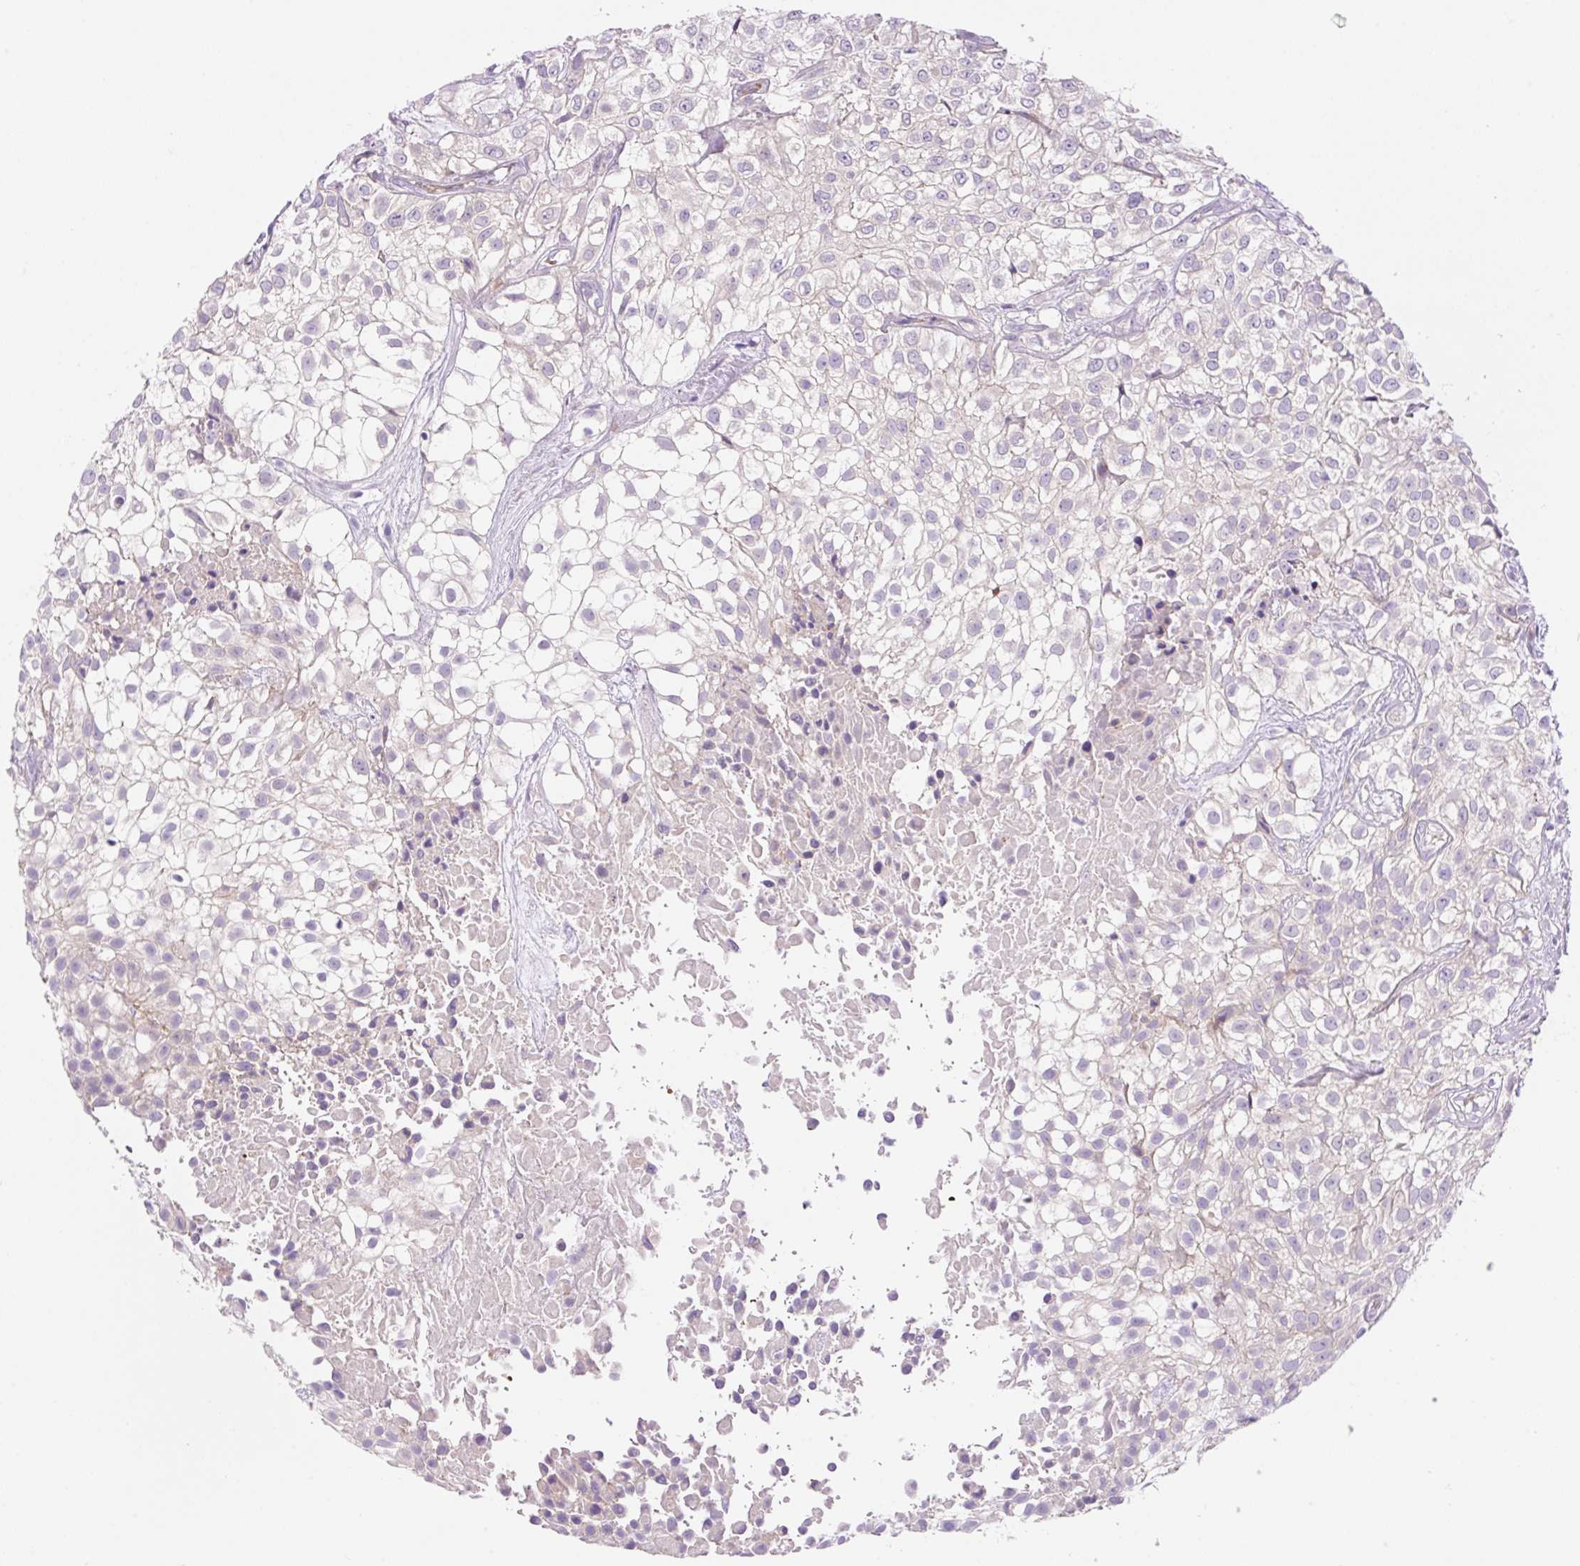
{"staining": {"intensity": "negative", "quantity": "none", "location": "none"}, "tissue": "urothelial cancer", "cell_type": "Tumor cells", "image_type": "cancer", "snomed": [{"axis": "morphology", "description": "Urothelial carcinoma, High grade"}, {"axis": "topography", "description": "Urinary bladder"}], "caption": "This photomicrograph is of high-grade urothelial carcinoma stained with immunohistochemistry to label a protein in brown with the nuclei are counter-stained blue. There is no staining in tumor cells.", "gene": "LHFPL5", "patient": {"sex": "male", "age": 56}}